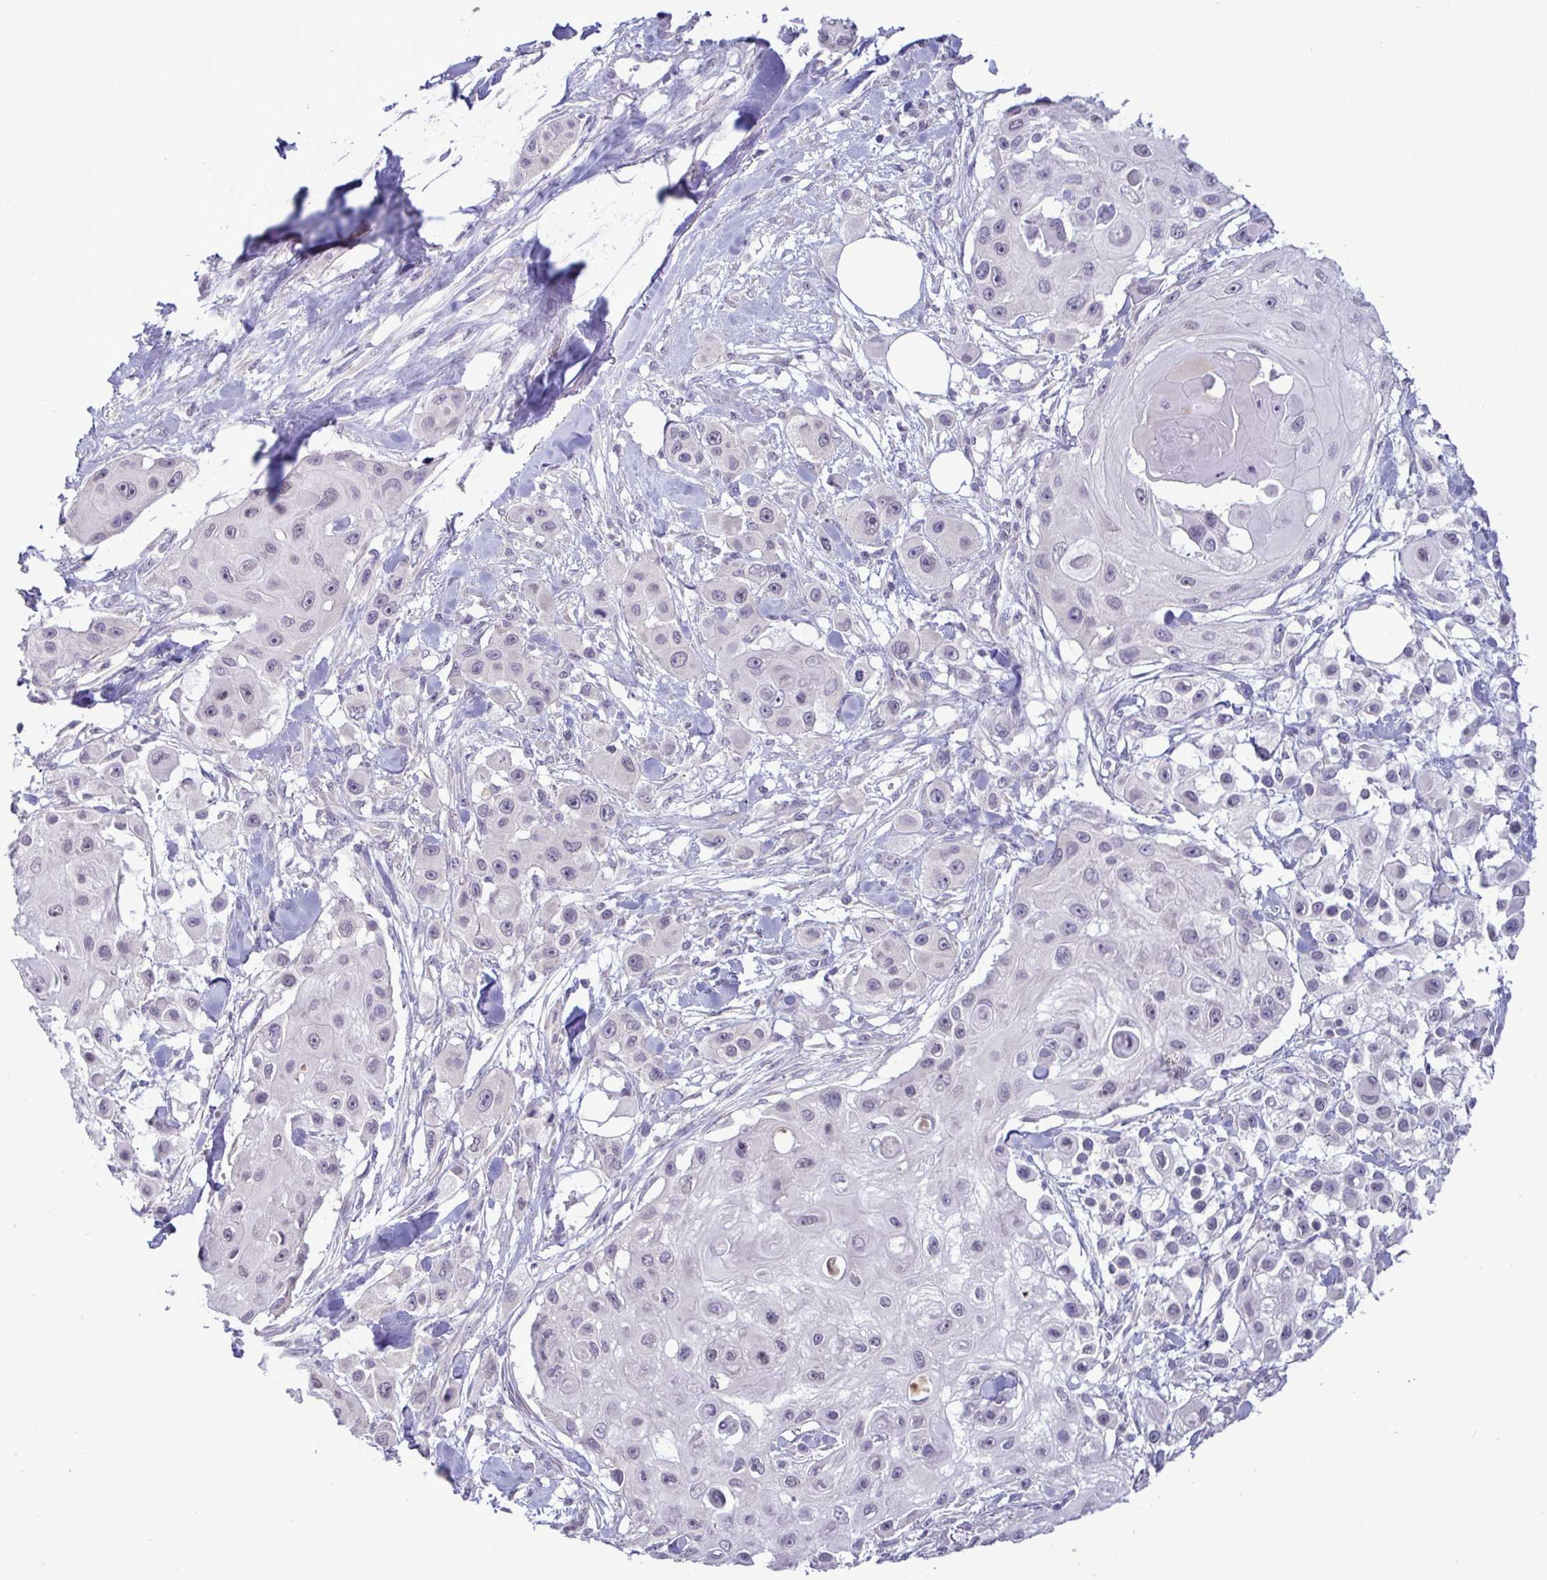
{"staining": {"intensity": "negative", "quantity": "none", "location": "none"}, "tissue": "skin cancer", "cell_type": "Tumor cells", "image_type": "cancer", "snomed": [{"axis": "morphology", "description": "Squamous cell carcinoma, NOS"}, {"axis": "topography", "description": "Skin"}], "caption": "The micrograph displays no staining of tumor cells in squamous cell carcinoma (skin).", "gene": "TMEM41A", "patient": {"sex": "male", "age": 63}}